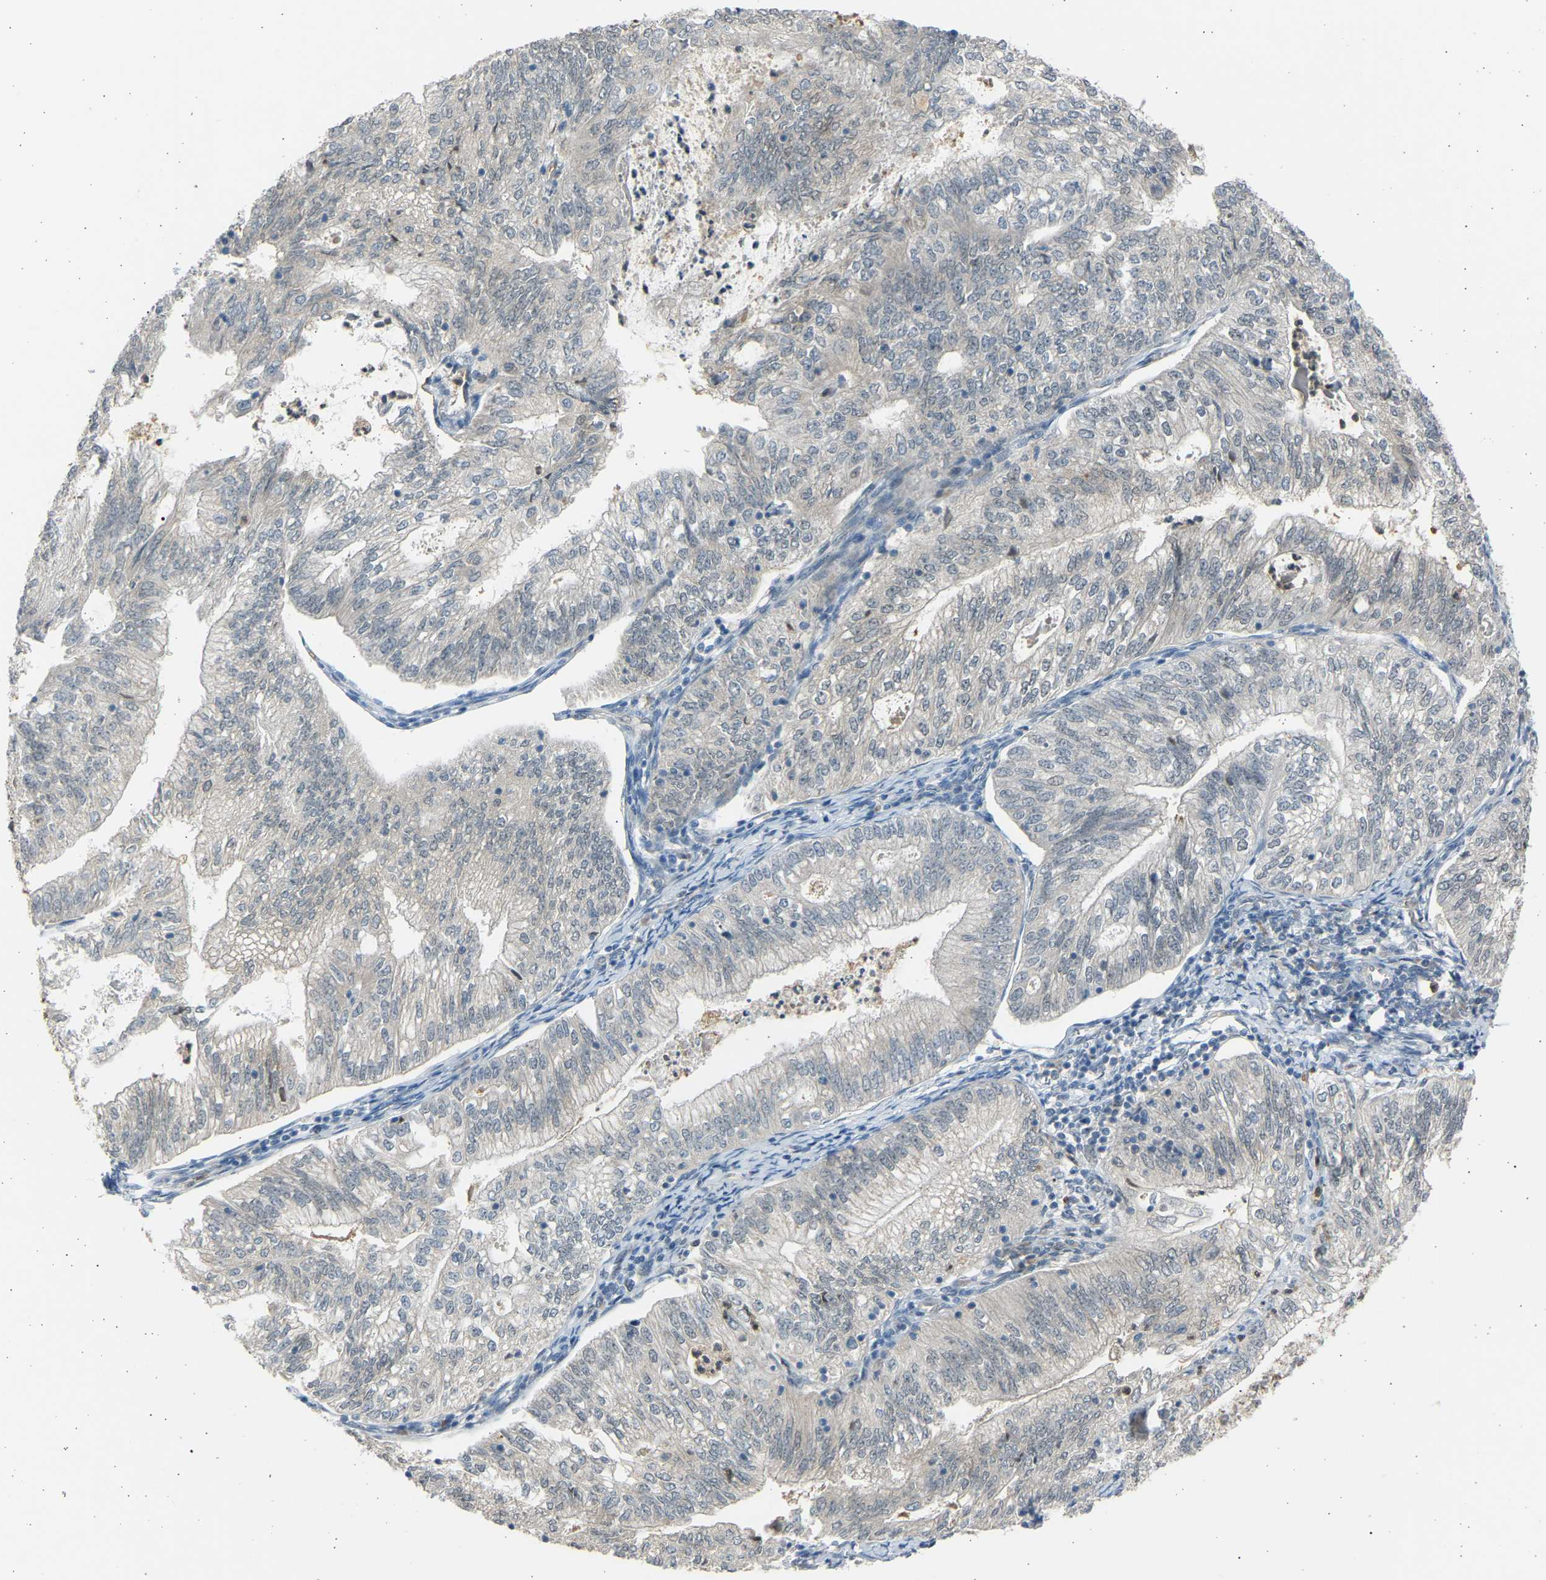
{"staining": {"intensity": "negative", "quantity": "none", "location": "none"}, "tissue": "endometrial cancer", "cell_type": "Tumor cells", "image_type": "cancer", "snomed": [{"axis": "morphology", "description": "Adenocarcinoma, NOS"}, {"axis": "topography", "description": "Endometrium"}], "caption": "This is an immunohistochemistry photomicrograph of human adenocarcinoma (endometrial). There is no staining in tumor cells.", "gene": "BIRC2", "patient": {"sex": "female", "age": 69}}